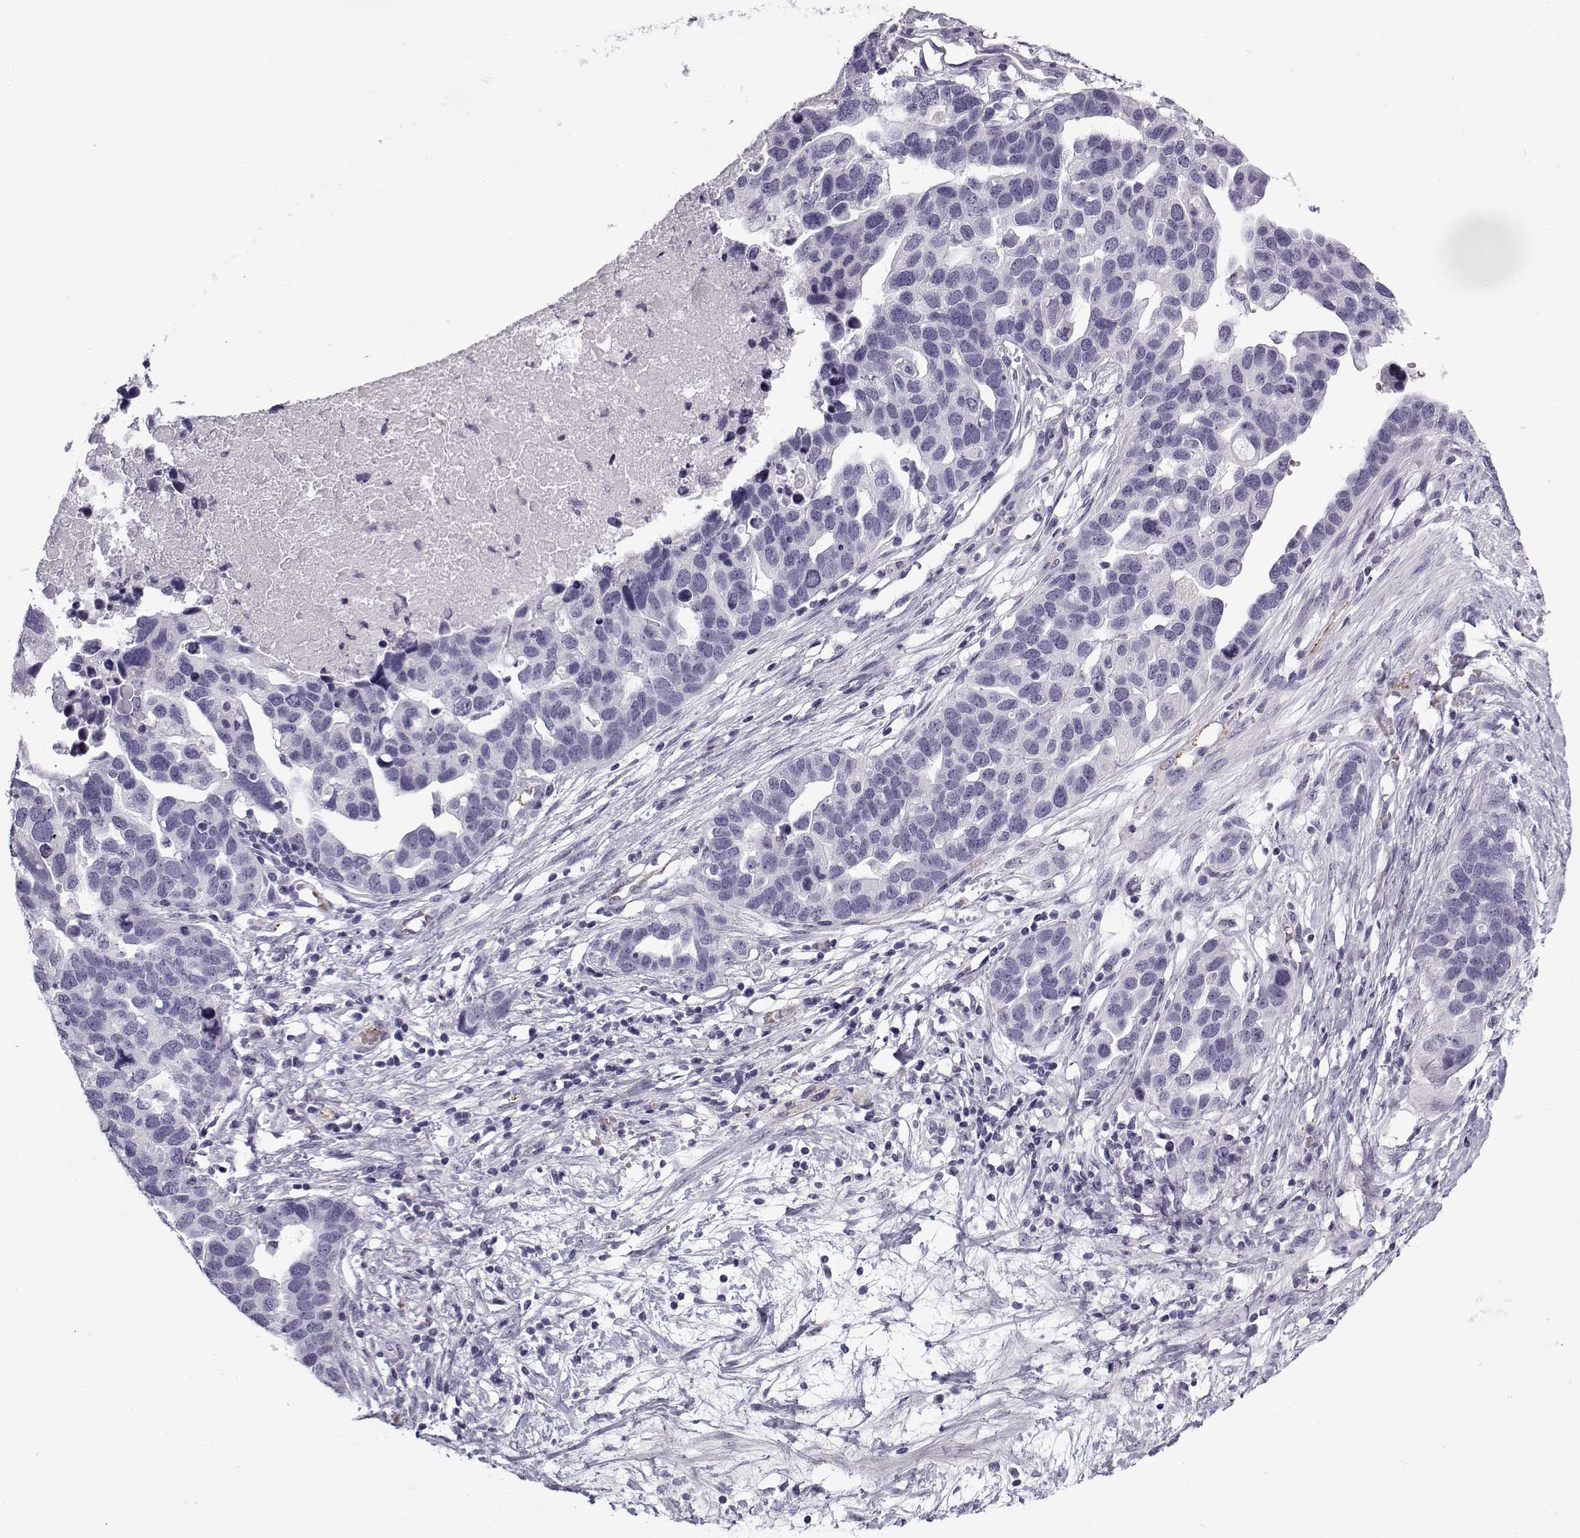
{"staining": {"intensity": "negative", "quantity": "none", "location": "none"}, "tissue": "ovarian cancer", "cell_type": "Tumor cells", "image_type": "cancer", "snomed": [{"axis": "morphology", "description": "Cystadenocarcinoma, serous, NOS"}, {"axis": "topography", "description": "Ovary"}], "caption": "Photomicrograph shows no protein staining in tumor cells of ovarian serous cystadenocarcinoma tissue.", "gene": "SNCA", "patient": {"sex": "female", "age": 54}}